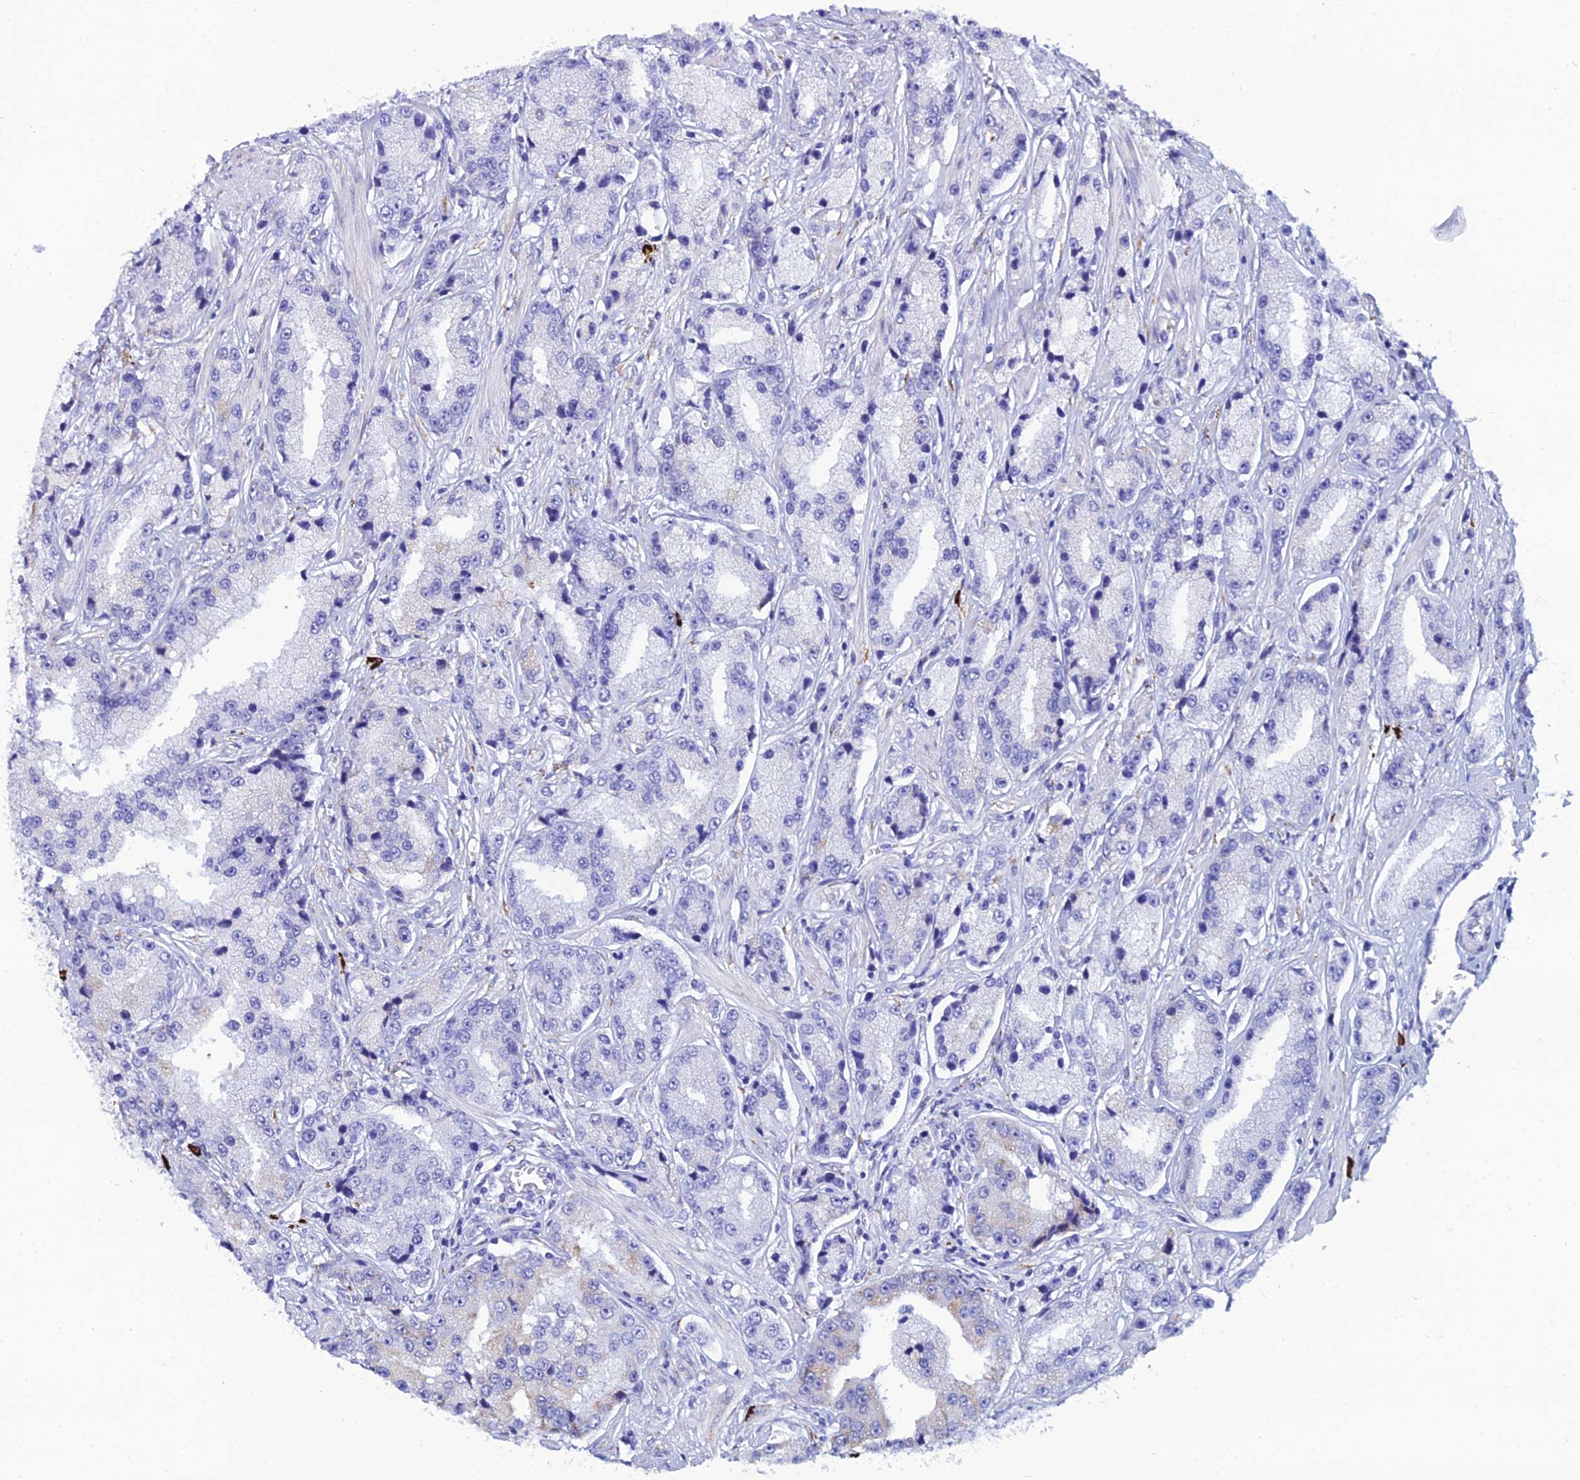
{"staining": {"intensity": "negative", "quantity": "none", "location": "none"}, "tissue": "prostate cancer", "cell_type": "Tumor cells", "image_type": "cancer", "snomed": [{"axis": "morphology", "description": "Adenocarcinoma, High grade"}, {"axis": "topography", "description": "Prostate"}], "caption": "High power microscopy photomicrograph of an immunohistochemistry (IHC) image of prostate high-grade adenocarcinoma, revealing no significant staining in tumor cells.", "gene": "TXNDC5", "patient": {"sex": "male", "age": 74}}